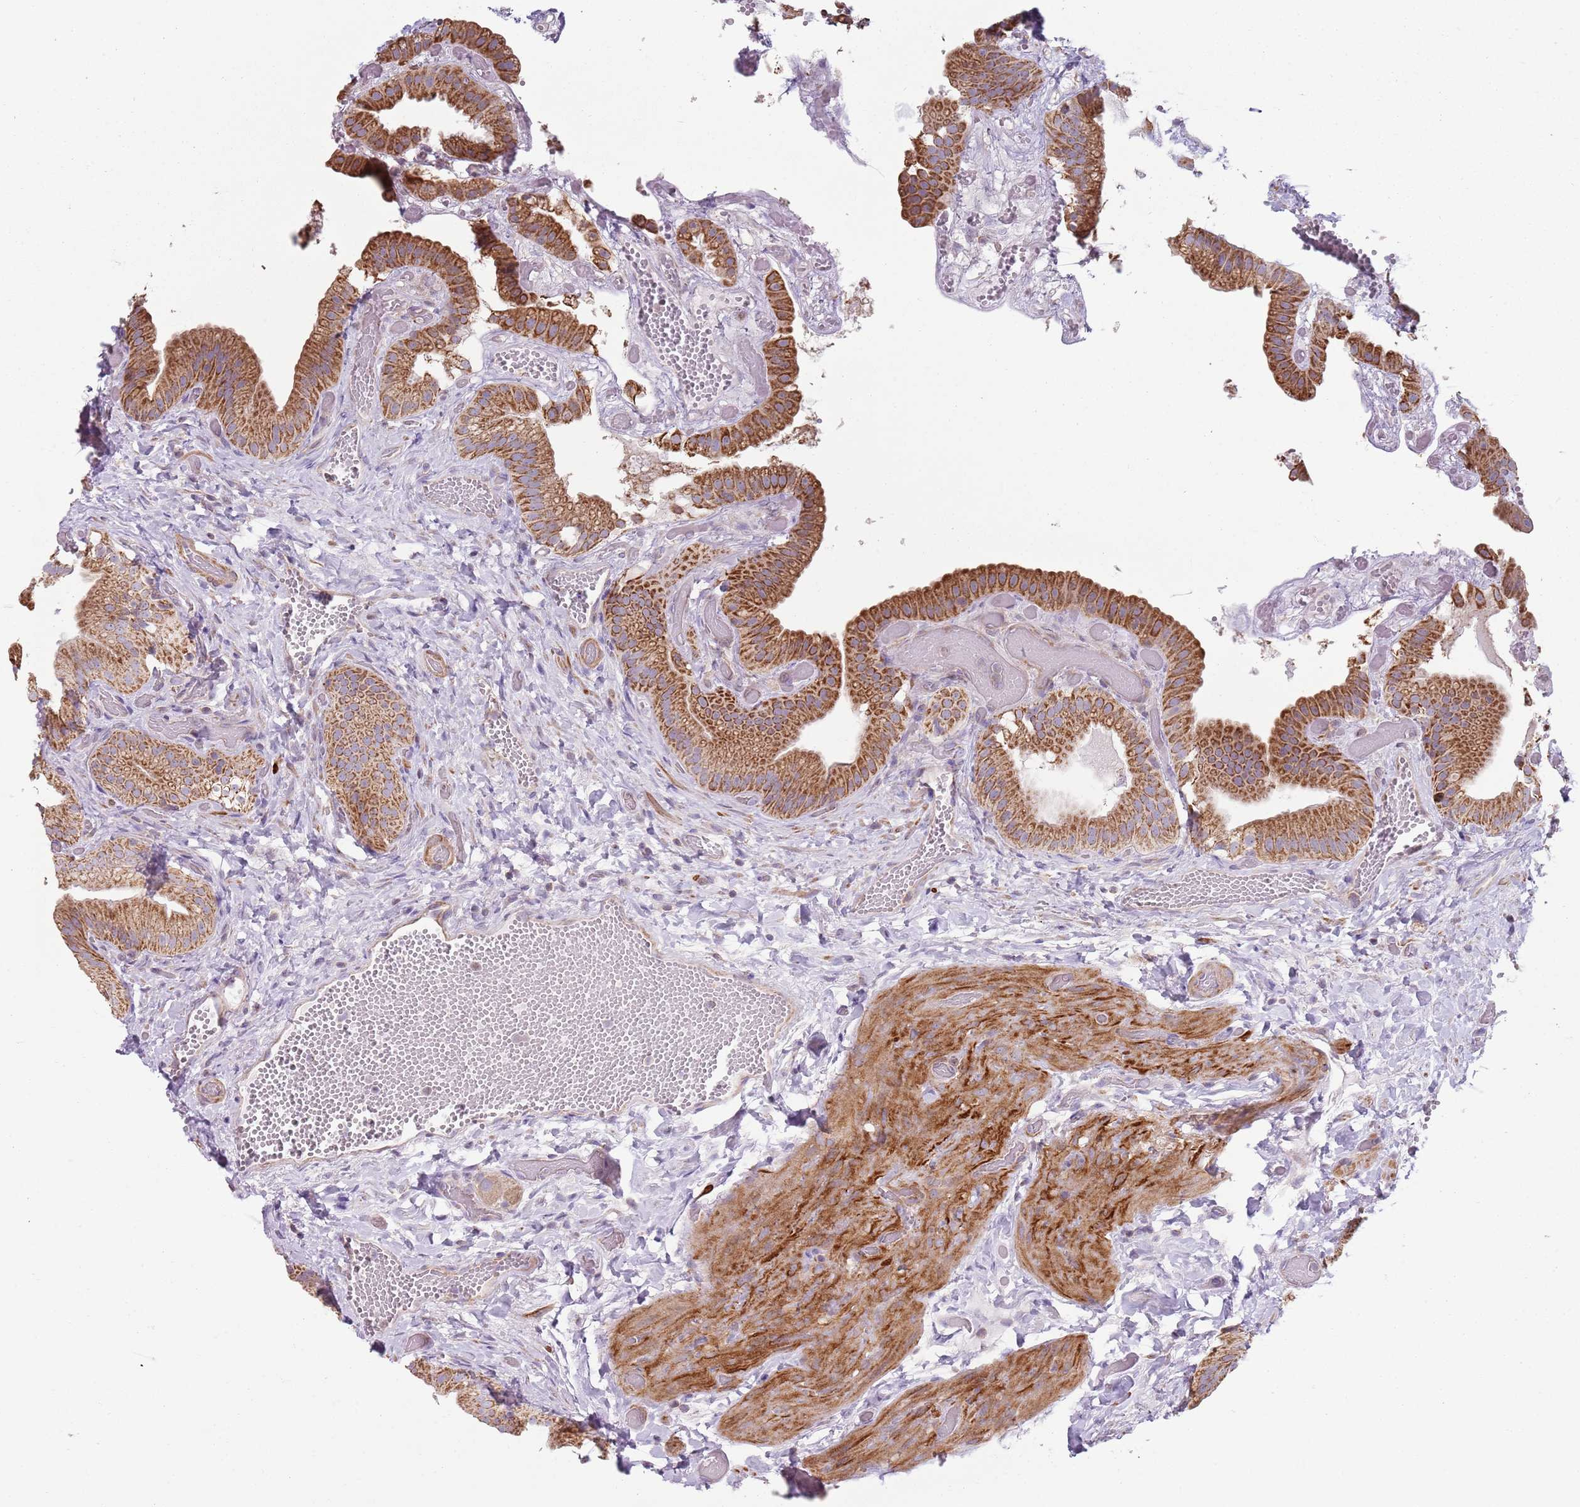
{"staining": {"intensity": "strong", "quantity": ">75%", "location": "cytoplasmic/membranous"}, "tissue": "gallbladder", "cell_type": "Glandular cells", "image_type": "normal", "snomed": [{"axis": "morphology", "description": "Normal tissue, NOS"}, {"axis": "topography", "description": "Gallbladder"}], "caption": "This micrograph demonstrates immunohistochemistry (IHC) staining of normal gallbladder, with high strong cytoplasmic/membranous expression in about >75% of glandular cells.", "gene": "GAS8", "patient": {"sex": "female", "age": 64}}